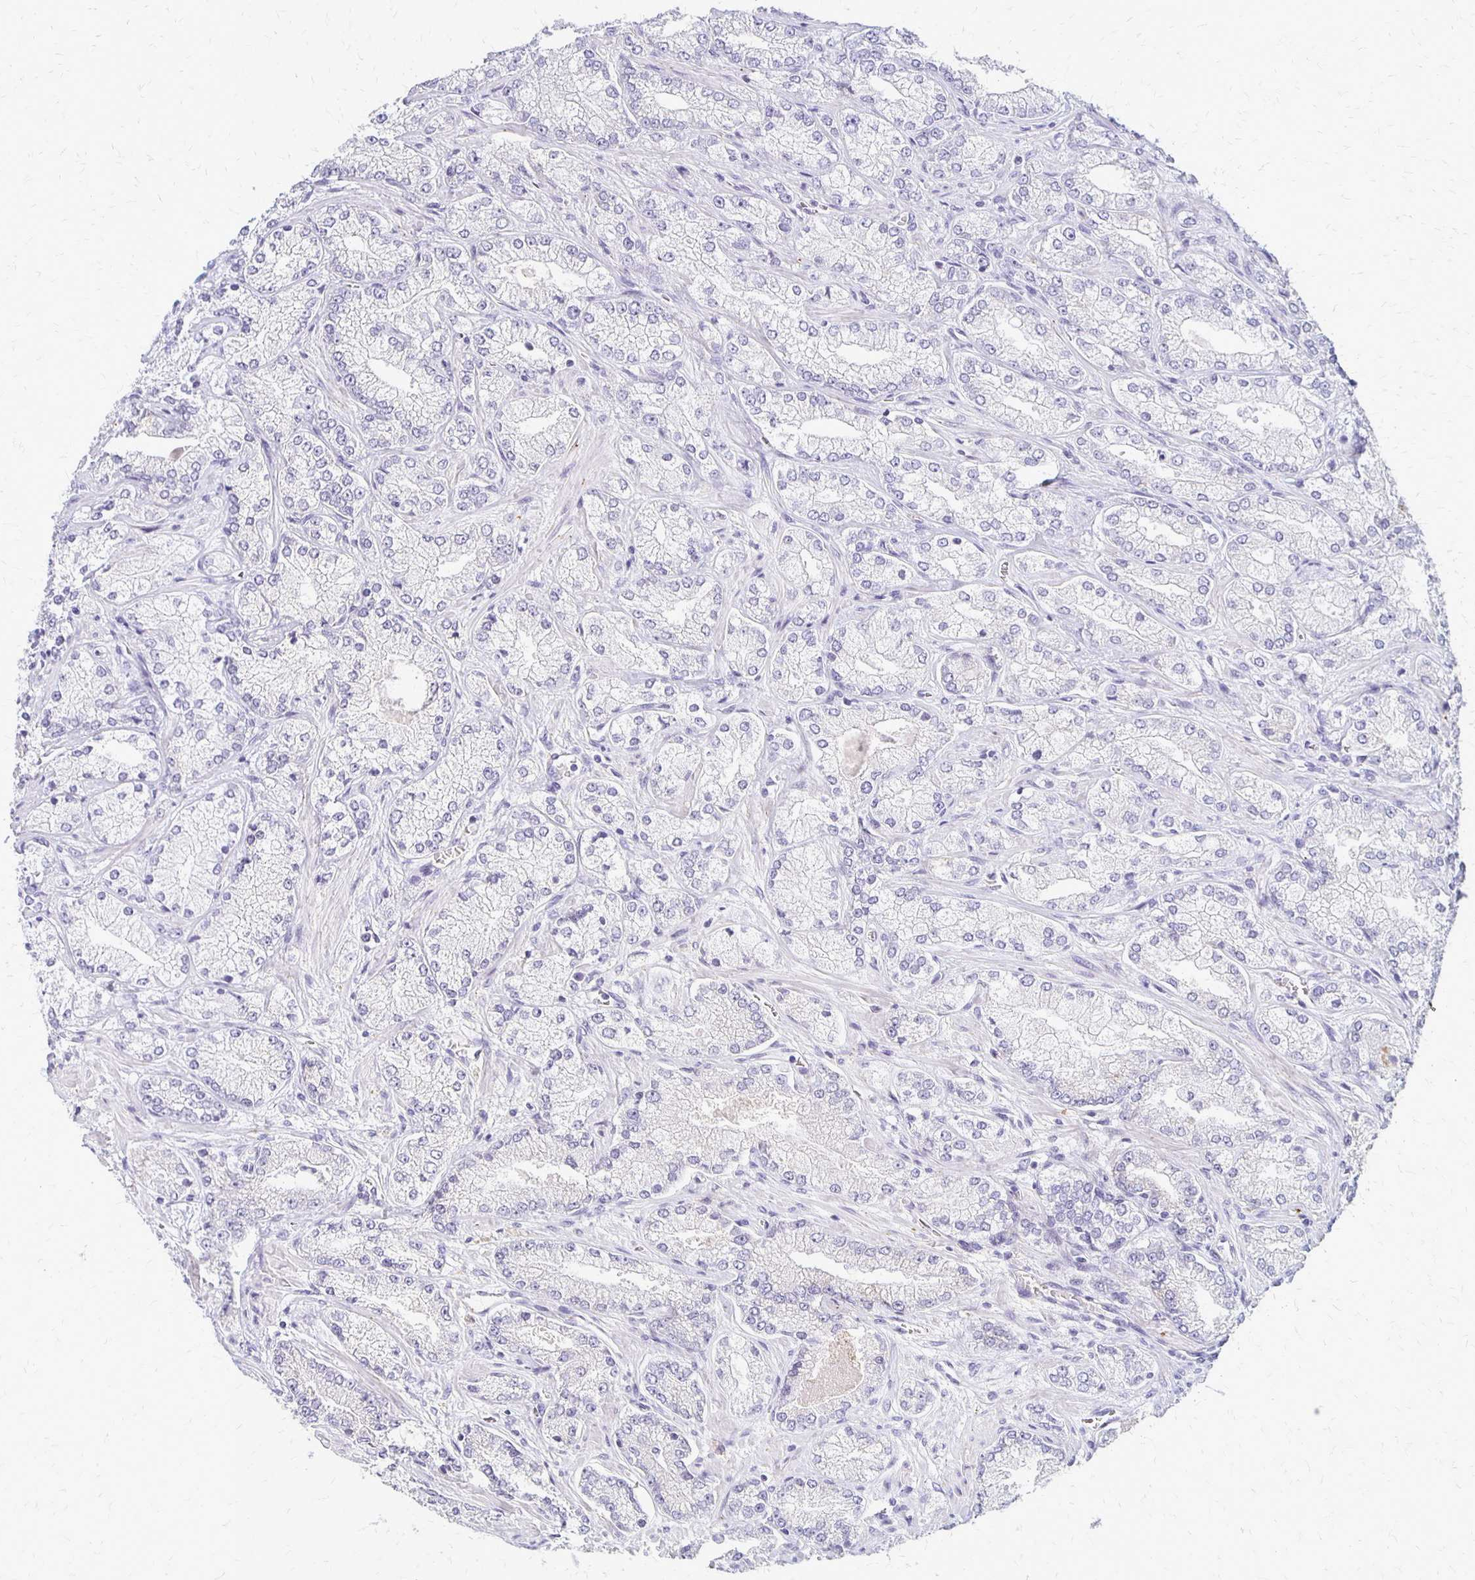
{"staining": {"intensity": "negative", "quantity": "none", "location": "none"}, "tissue": "prostate cancer", "cell_type": "Tumor cells", "image_type": "cancer", "snomed": [{"axis": "morphology", "description": "Normal tissue, NOS"}, {"axis": "morphology", "description": "Adenocarcinoma, High grade"}, {"axis": "topography", "description": "Prostate"}, {"axis": "topography", "description": "Peripheral nerve tissue"}], "caption": "This micrograph is of prostate cancer stained with immunohistochemistry (IHC) to label a protein in brown with the nuclei are counter-stained blue. There is no expression in tumor cells.", "gene": "RHOC", "patient": {"sex": "male", "age": 68}}